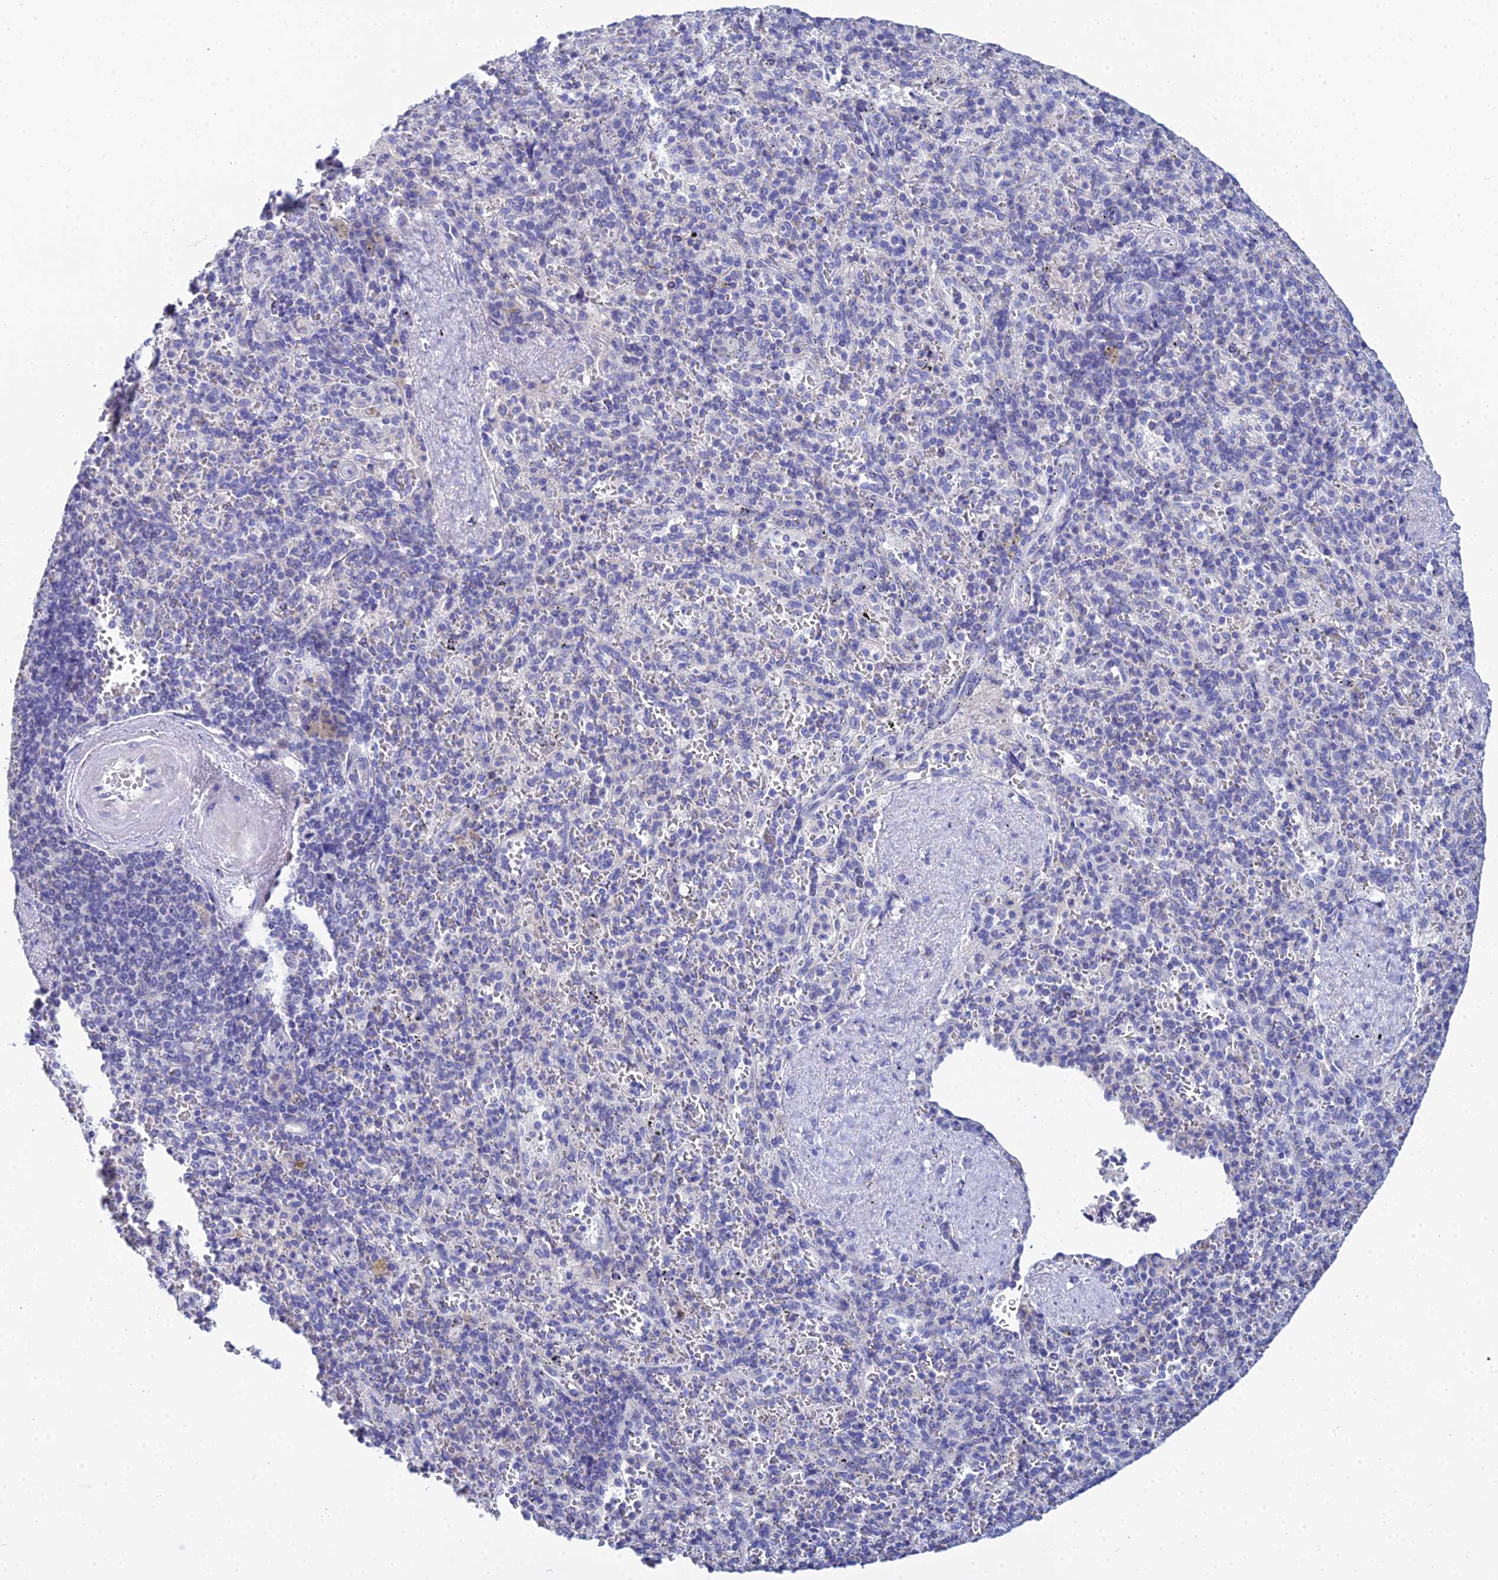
{"staining": {"intensity": "negative", "quantity": "none", "location": "none"}, "tissue": "spleen", "cell_type": "Cells in red pulp", "image_type": "normal", "snomed": [{"axis": "morphology", "description": "Normal tissue, NOS"}, {"axis": "topography", "description": "Spleen"}], "caption": "Immunohistochemistry (IHC) of benign human spleen shows no expression in cells in red pulp.", "gene": "ZXDA", "patient": {"sex": "male", "age": 82}}